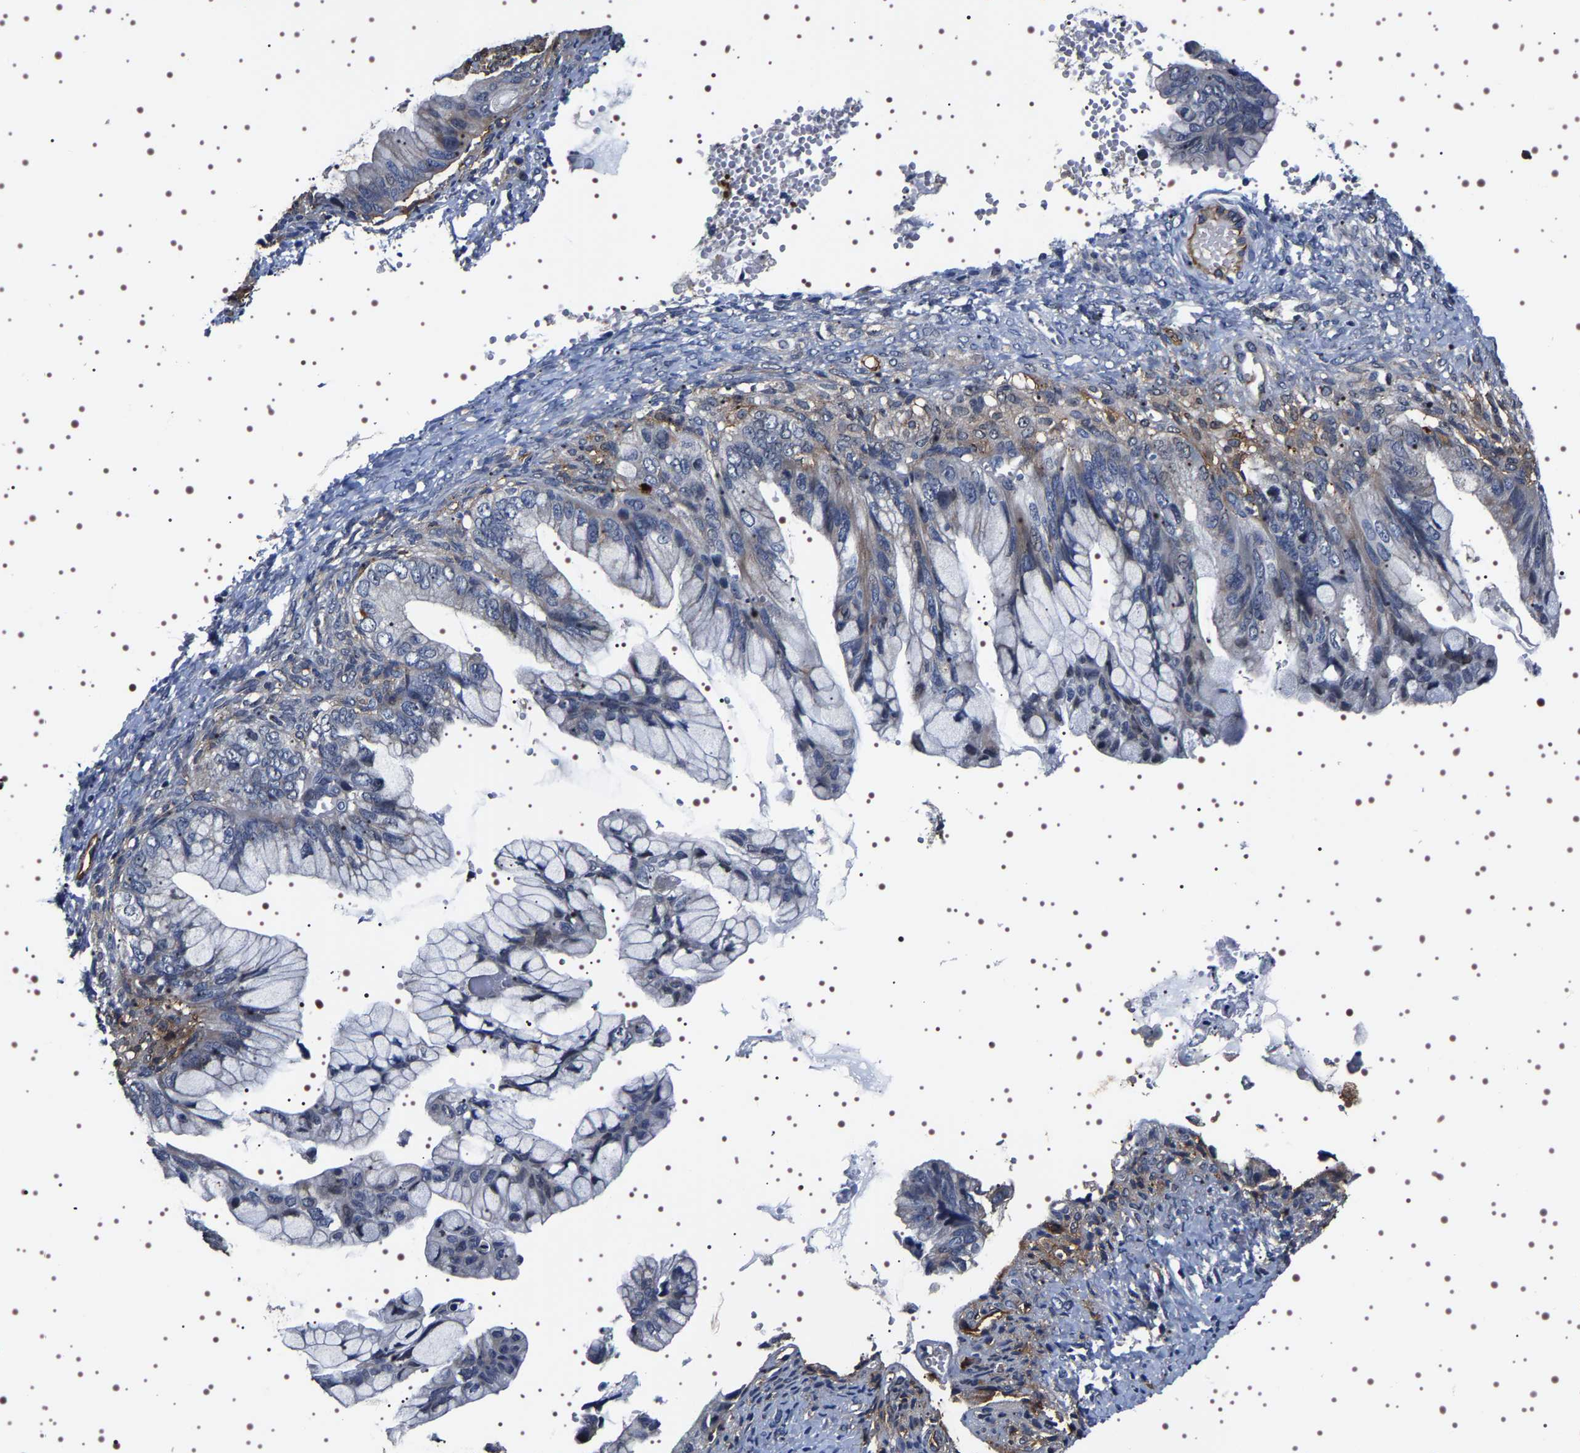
{"staining": {"intensity": "negative", "quantity": "none", "location": "none"}, "tissue": "ovarian cancer", "cell_type": "Tumor cells", "image_type": "cancer", "snomed": [{"axis": "morphology", "description": "Cystadenocarcinoma, mucinous, NOS"}, {"axis": "topography", "description": "Ovary"}], "caption": "Ovarian cancer (mucinous cystadenocarcinoma) was stained to show a protein in brown. There is no significant expression in tumor cells.", "gene": "ALPL", "patient": {"sex": "female", "age": 36}}